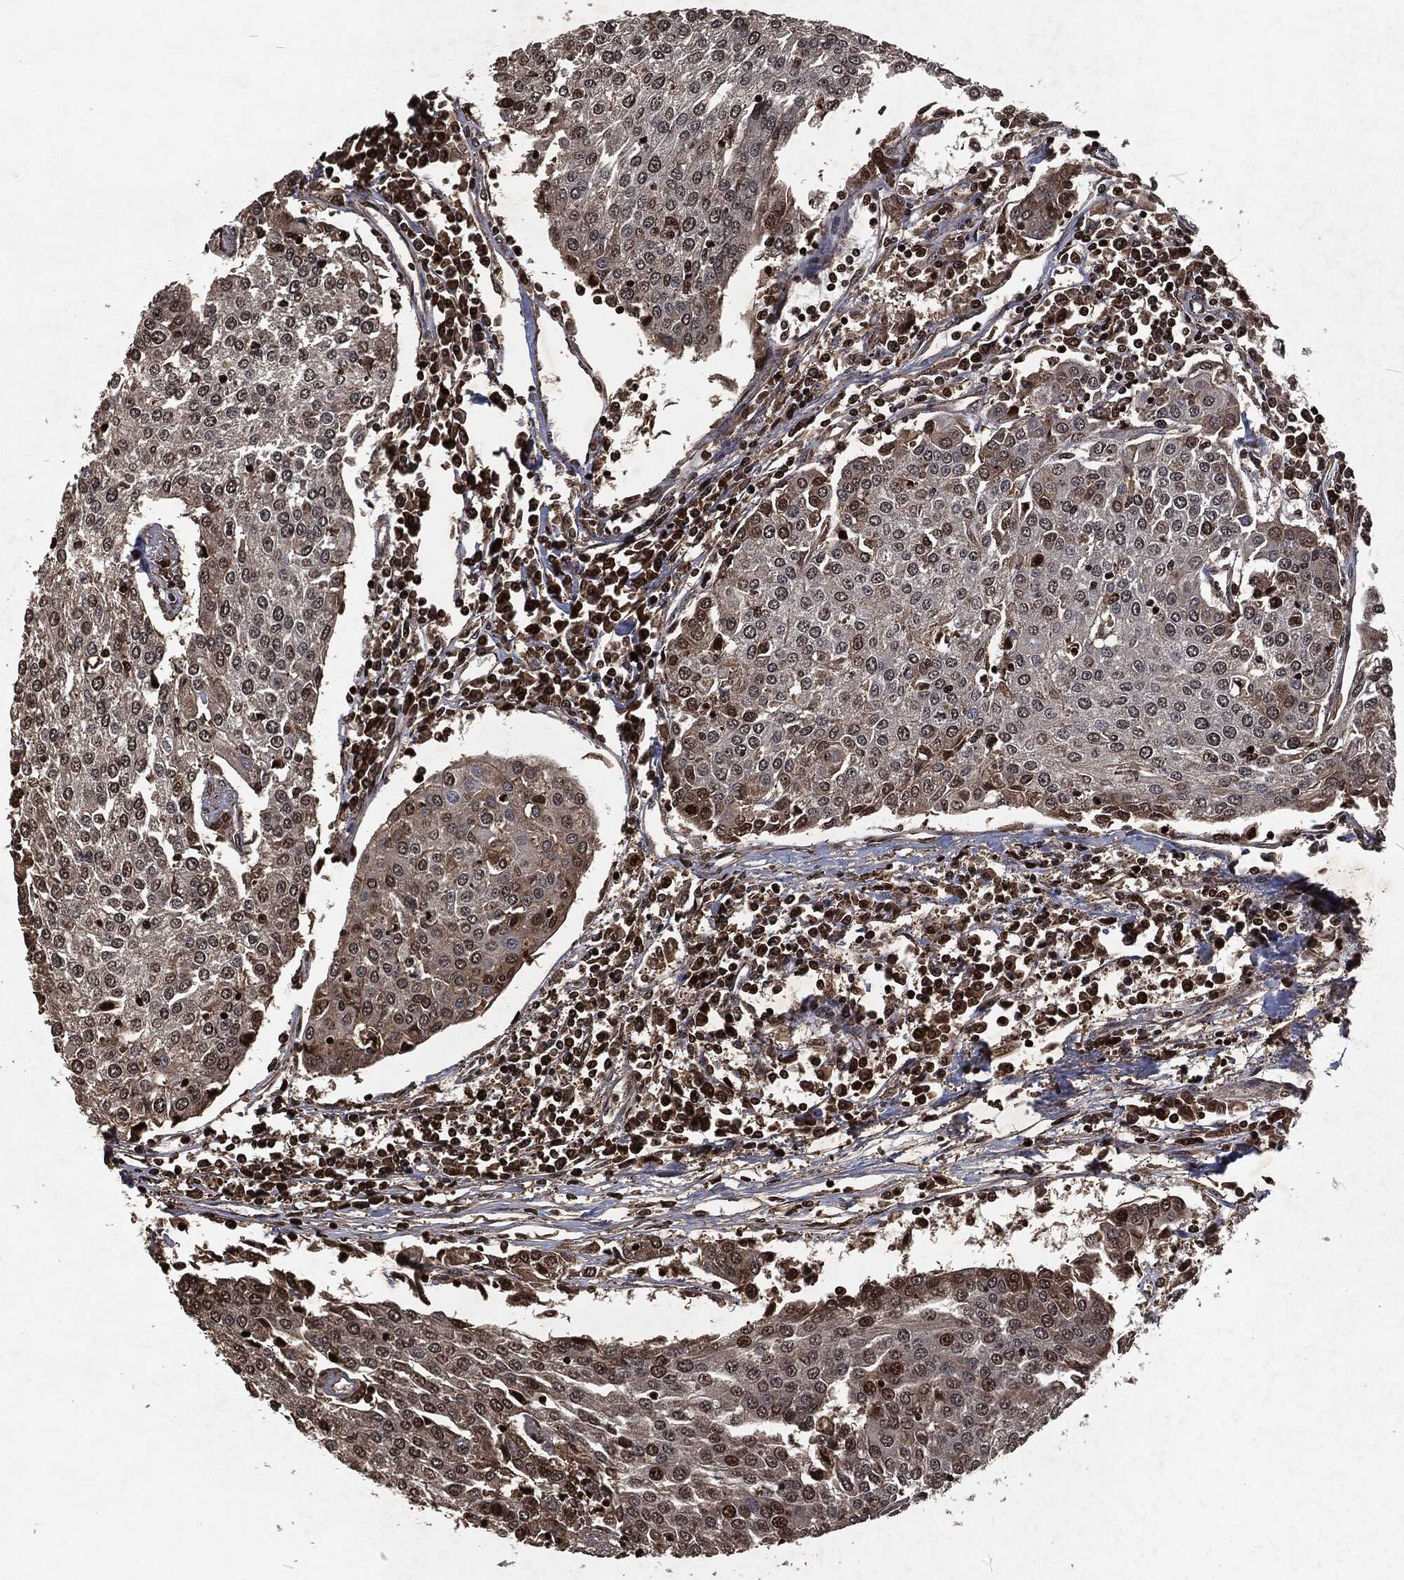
{"staining": {"intensity": "strong", "quantity": "<25%", "location": "nuclear"}, "tissue": "urothelial cancer", "cell_type": "Tumor cells", "image_type": "cancer", "snomed": [{"axis": "morphology", "description": "Urothelial carcinoma, High grade"}, {"axis": "topography", "description": "Urinary bladder"}], "caption": "Immunohistochemical staining of human urothelial cancer reveals strong nuclear protein positivity in about <25% of tumor cells.", "gene": "SNAI1", "patient": {"sex": "female", "age": 85}}